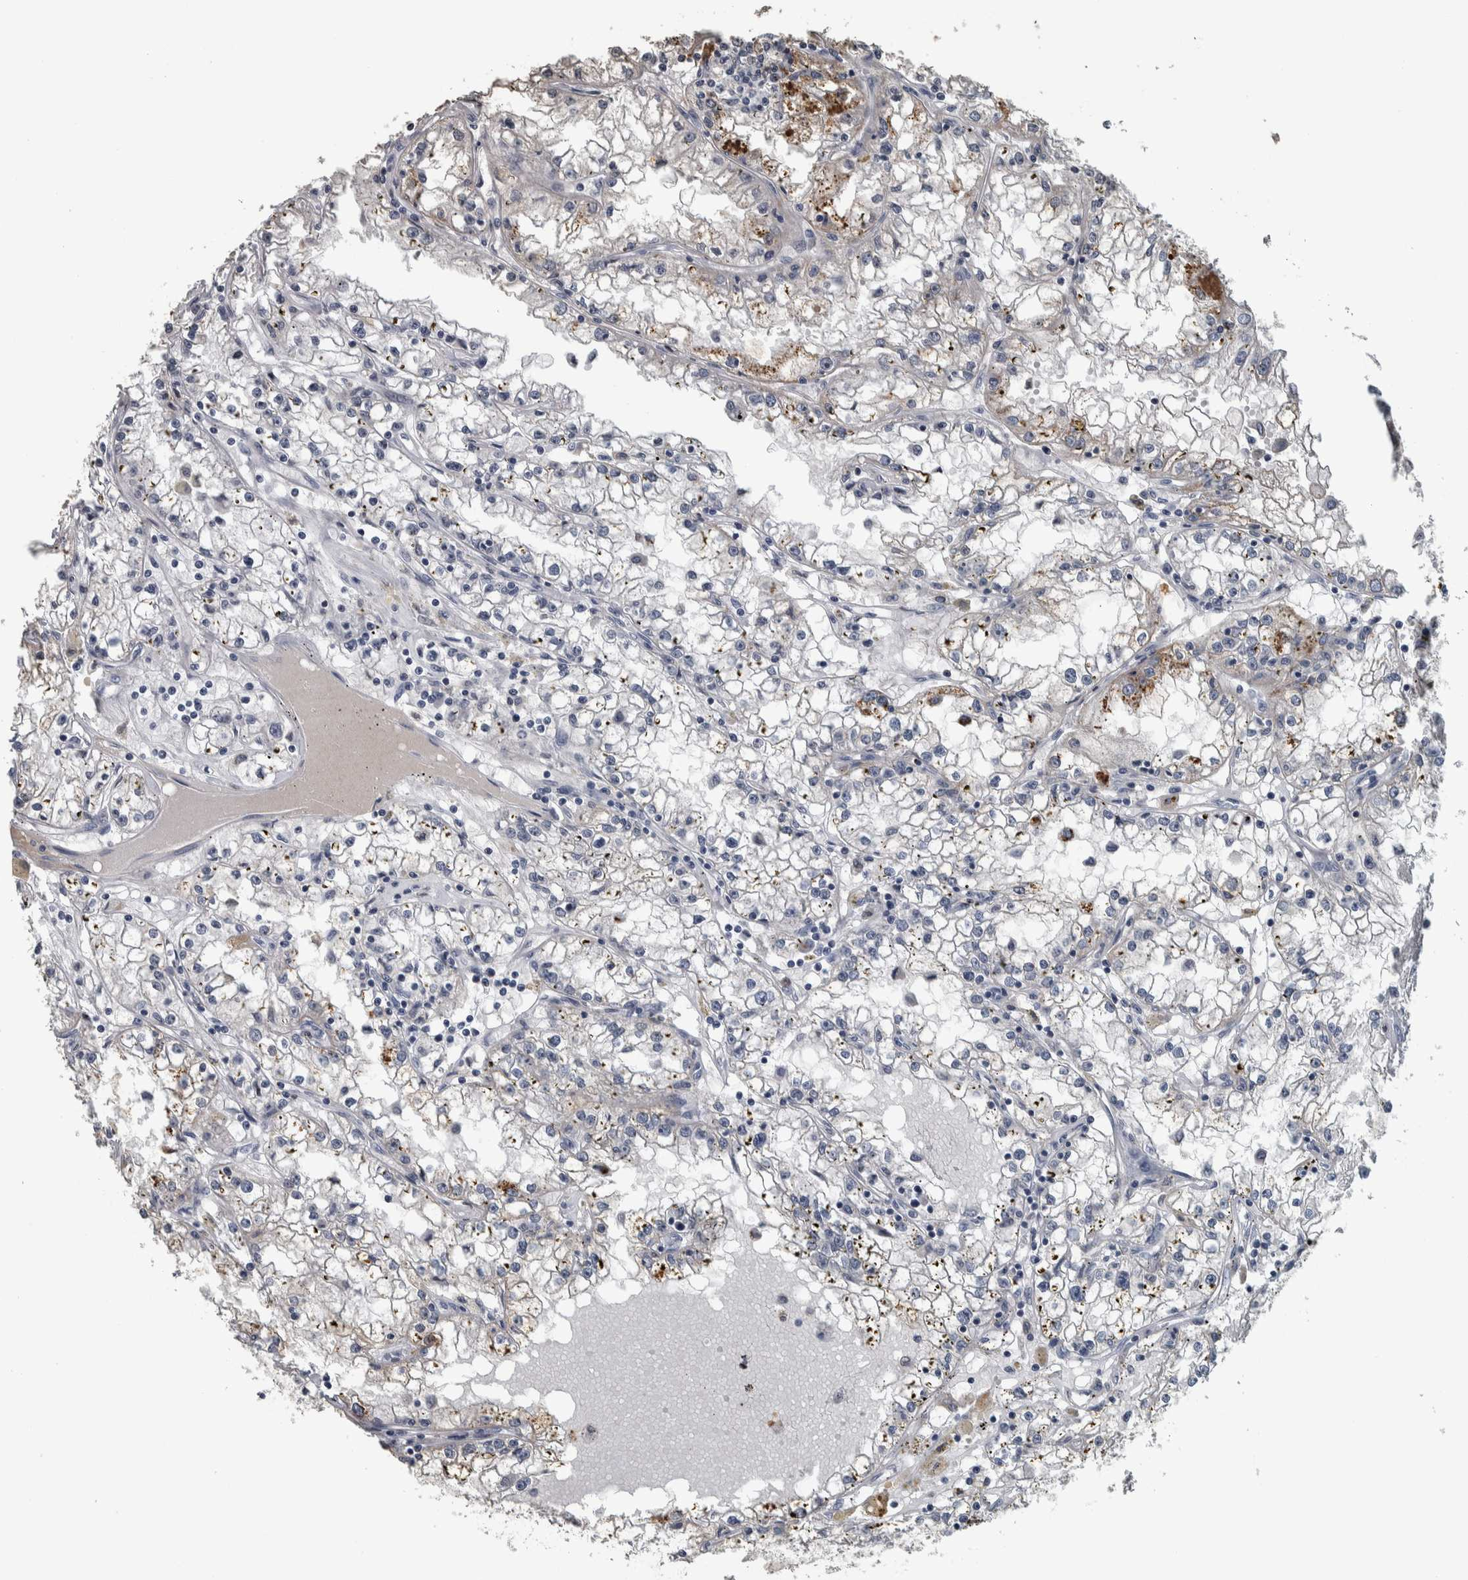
{"staining": {"intensity": "moderate", "quantity": "<25%", "location": "cytoplasmic/membranous"}, "tissue": "renal cancer", "cell_type": "Tumor cells", "image_type": "cancer", "snomed": [{"axis": "morphology", "description": "Adenocarcinoma, NOS"}, {"axis": "topography", "description": "Kidney"}], "caption": "About <25% of tumor cells in renal cancer demonstrate moderate cytoplasmic/membranous protein positivity as visualized by brown immunohistochemical staining.", "gene": "CAVIN4", "patient": {"sex": "male", "age": 56}}